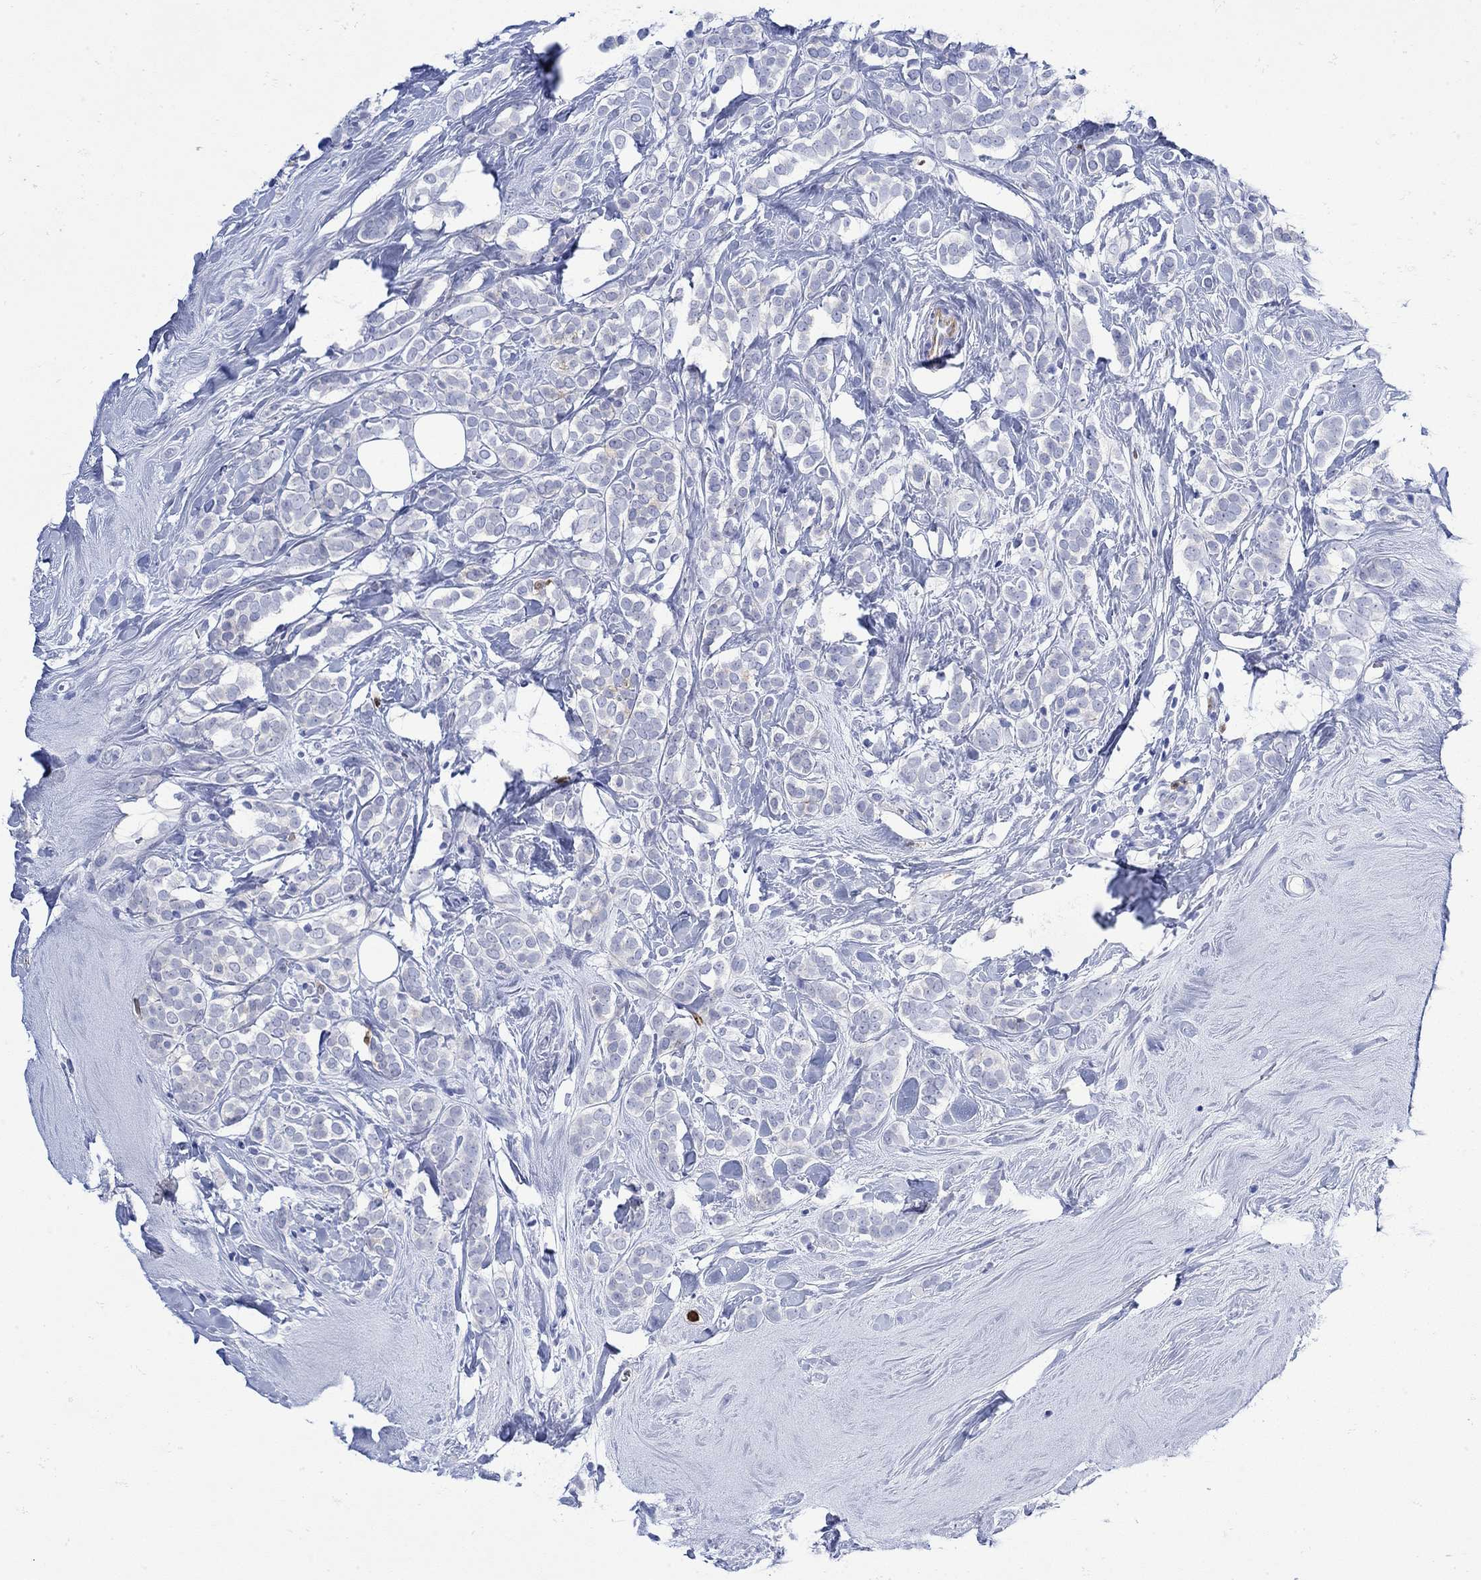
{"staining": {"intensity": "negative", "quantity": "none", "location": "none"}, "tissue": "breast cancer", "cell_type": "Tumor cells", "image_type": "cancer", "snomed": [{"axis": "morphology", "description": "Lobular carcinoma"}, {"axis": "topography", "description": "Breast"}], "caption": "DAB (3,3'-diaminobenzidine) immunohistochemical staining of breast lobular carcinoma reveals no significant positivity in tumor cells.", "gene": "LINGO3", "patient": {"sex": "female", "age": 49}}